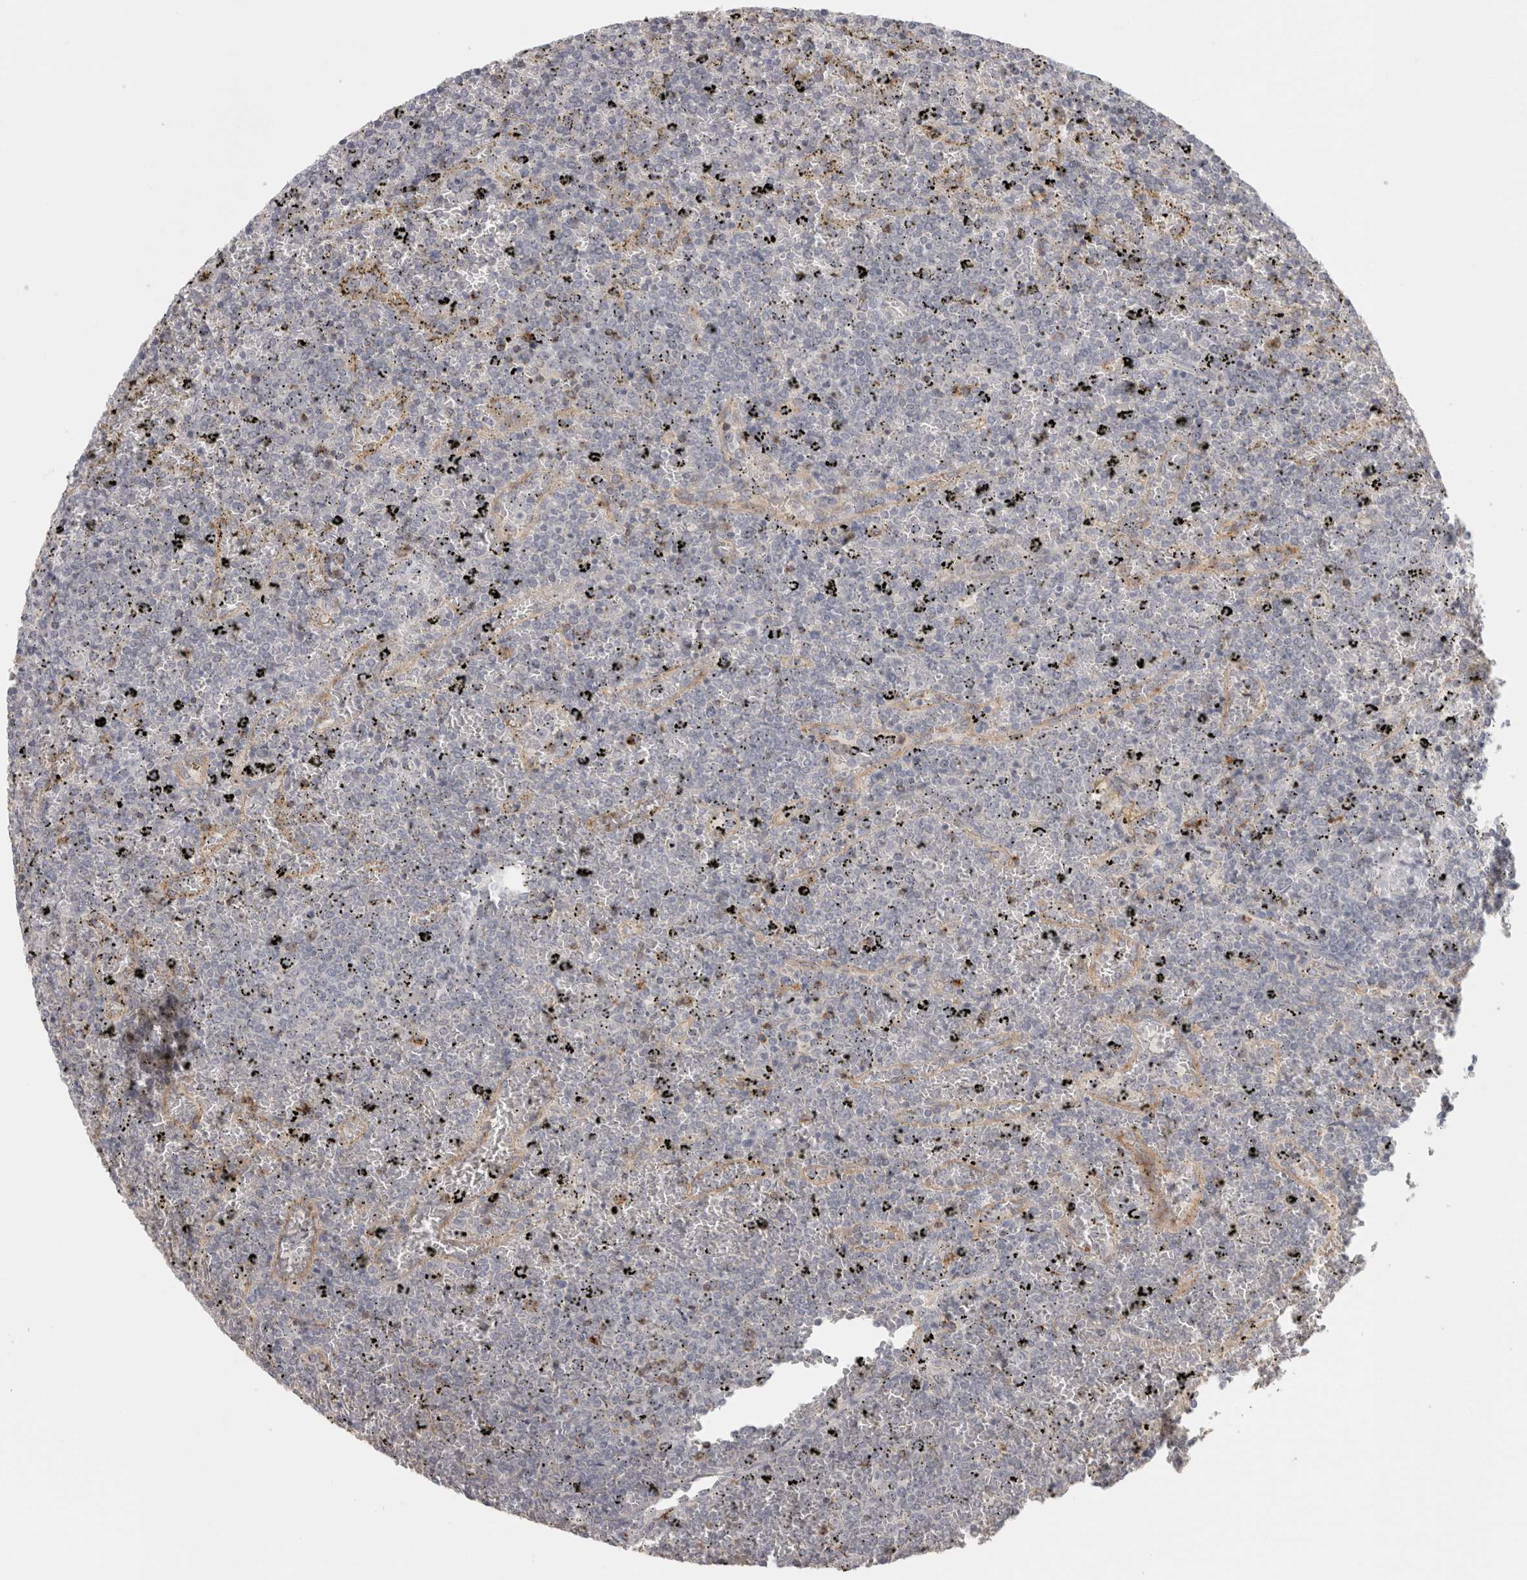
{"staining": {"intensity": "negative", "quantity": "none", "location": "none"}, "tissue": "lymphoma", "cell_type": "Tumor cells", "image_type": "cancer", "snomed": [{"axis": "morphology", "description": "Malignant lymphoma, non-Hodgkin's type, Low grade"}, {"axis": "topography", "description": "Spleen"}], "caption": "The photomicrograph displays no significant staining in tumor cells of malignant lymphoma, non-Hodgkin's type (low-grade).", "gene": "HAVCR2", "patient": {"sex": "female", "age": 77}}